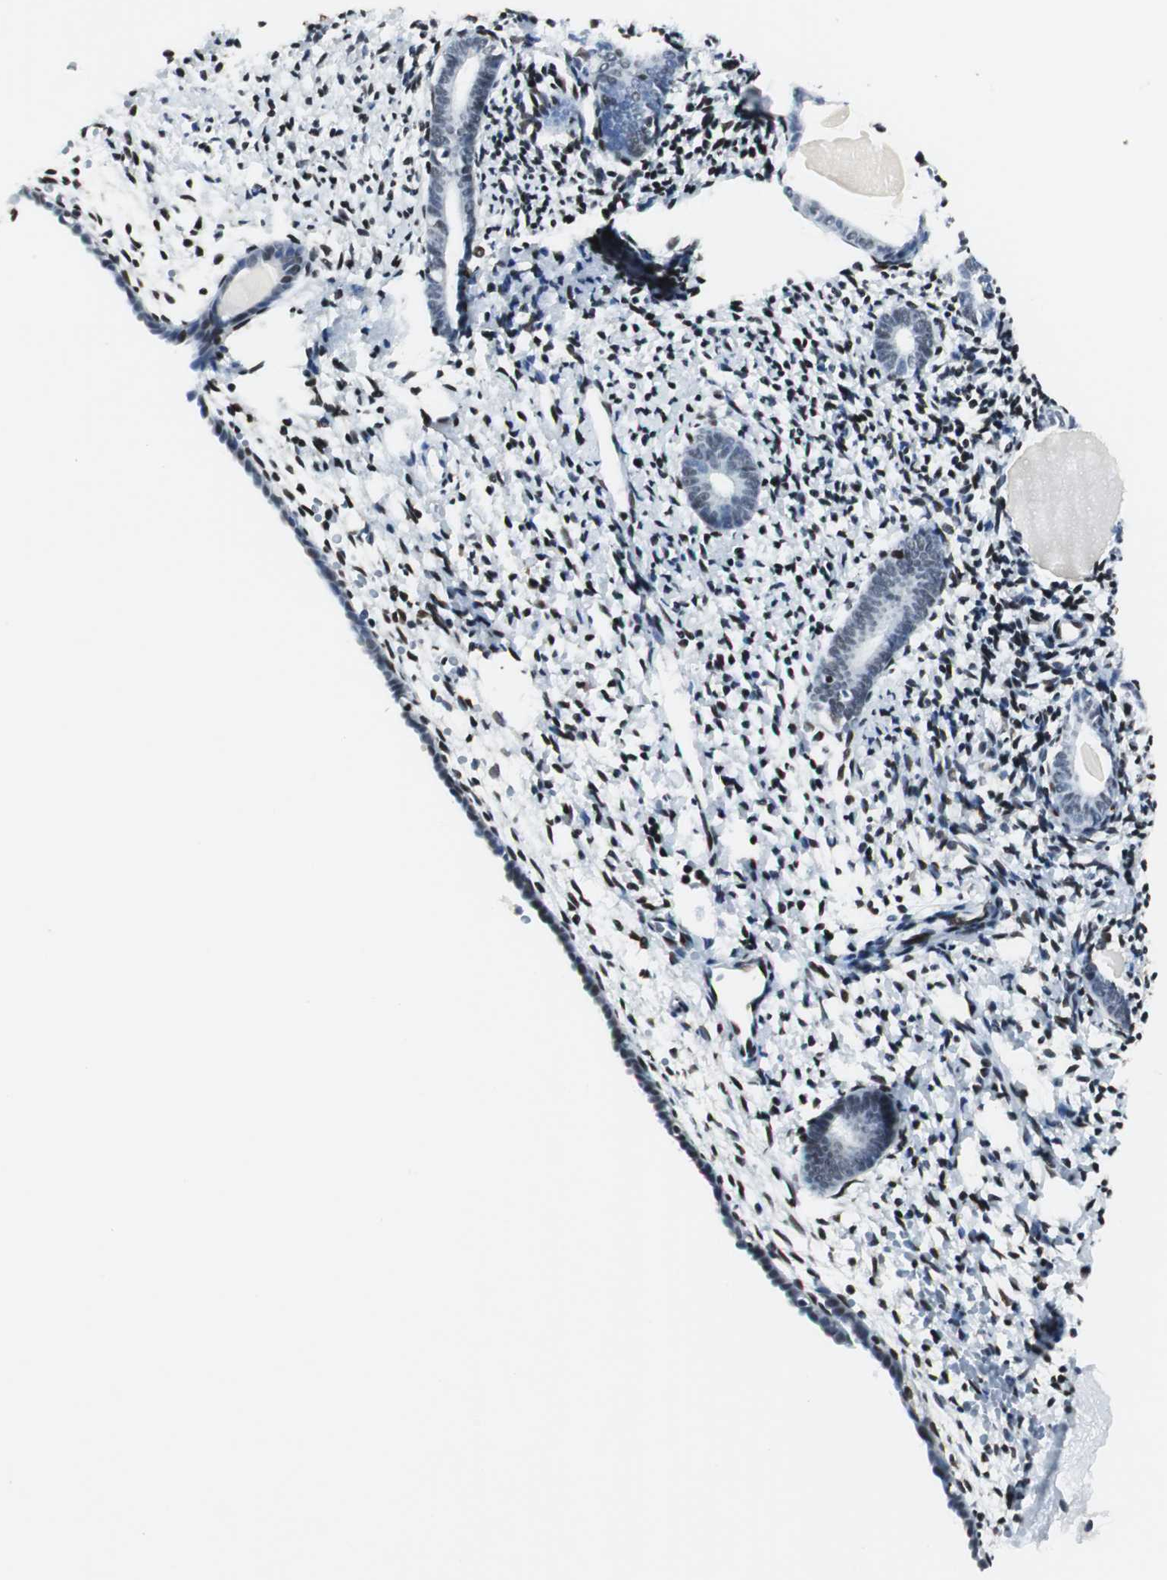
{"staining": {"intensity": "strong", "quantity": ">75%", "location": "nuclear"}, "tissue": "endometrium", "cell_type": "Cells in endometrial stroma", "image_type": "normal", "snomed": [{"axis": "morphology", "description": "Normal tissue, NOS"}, {"axis": "topography", "description": "Endometrium"}], "caption": "Cells in endometrial stroma exhibit high levels of strong nuclear expression in about >75% of cells in unremarkable human endometrium.", "gene": "MEF2D", "patient": {"sex": "female", "age": 71}}